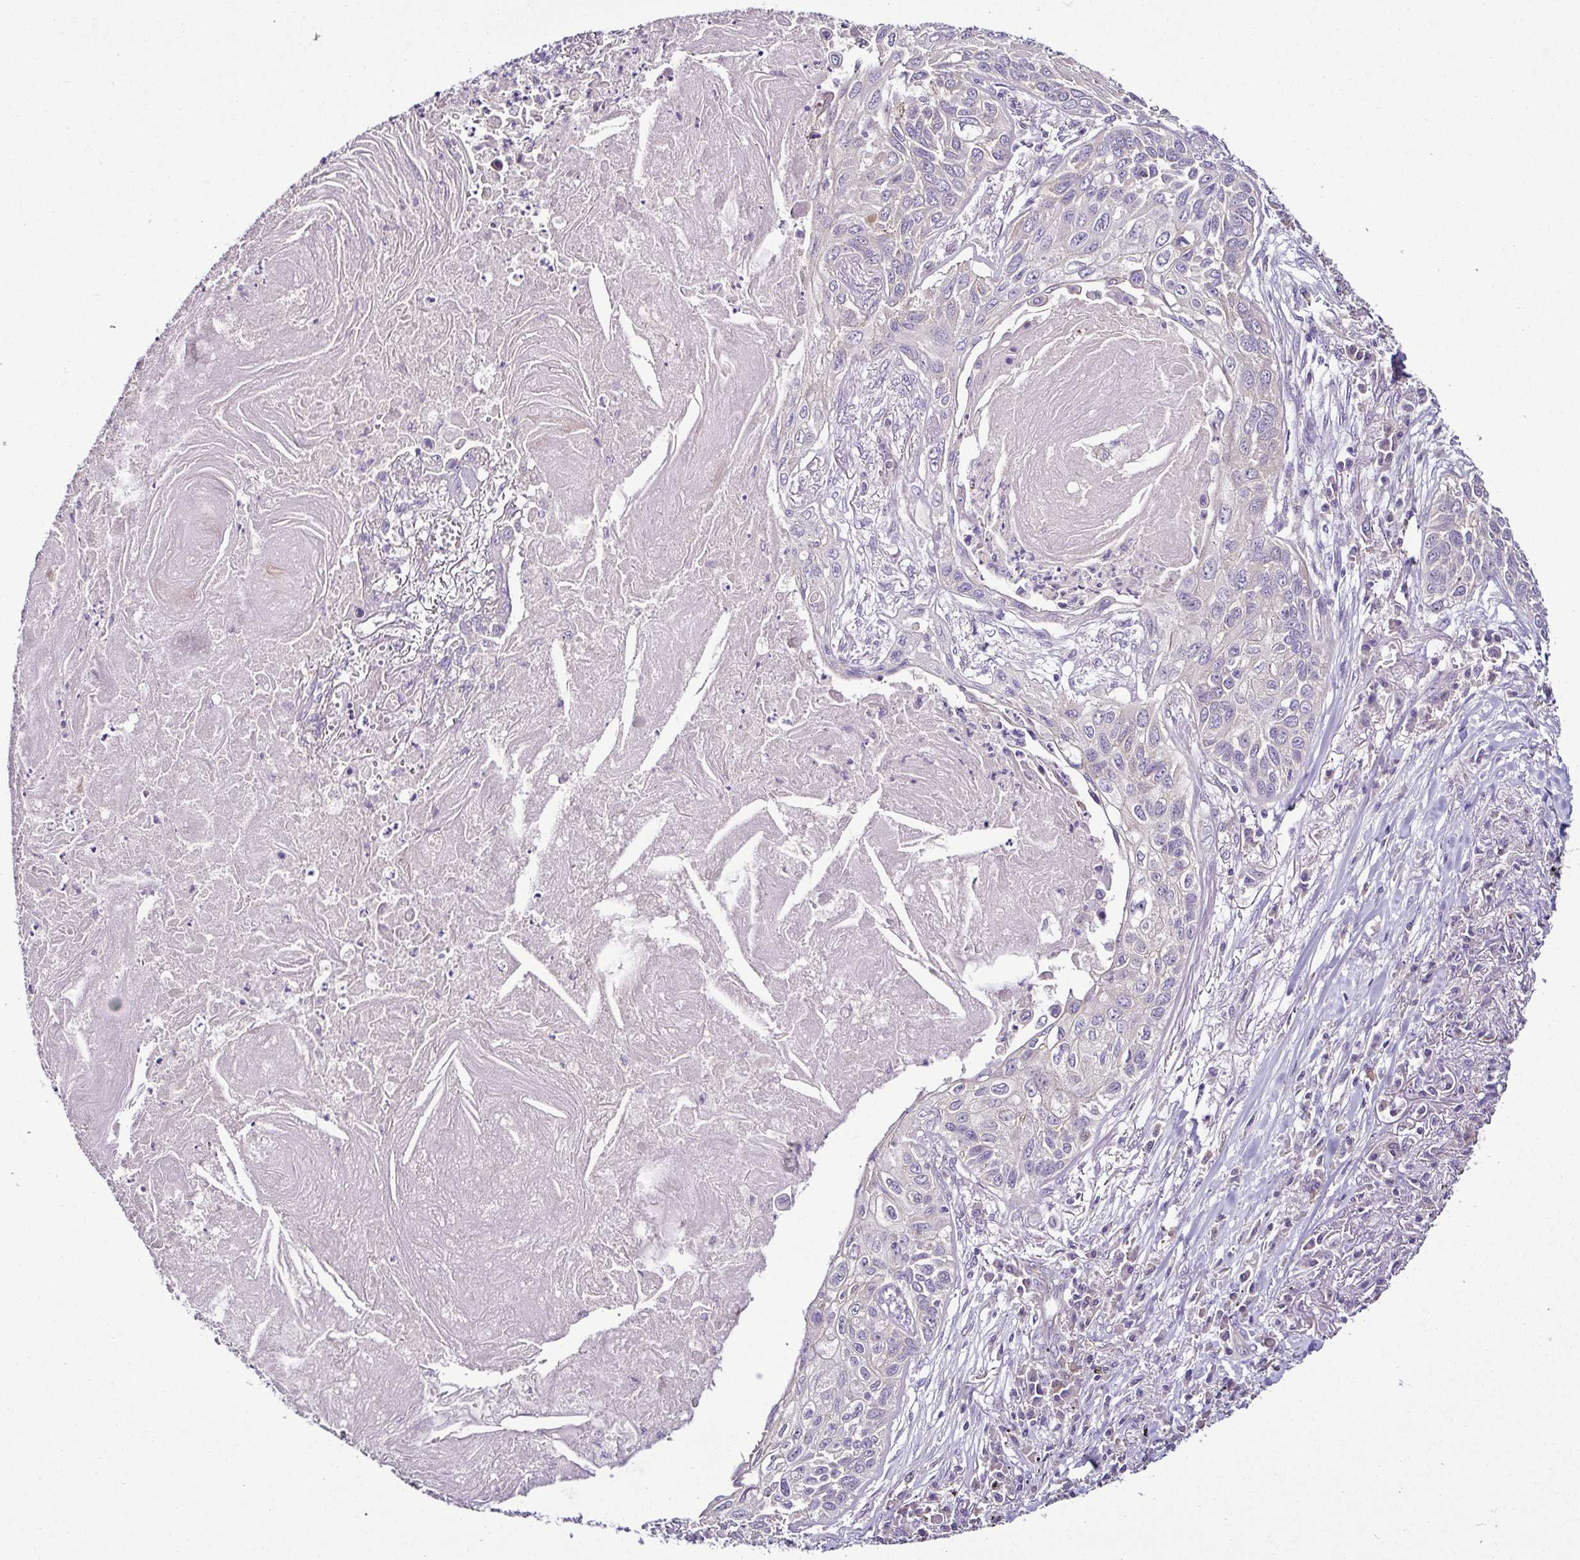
{"staining": {"intensity": "negative", "quantity": "none", "location": "none"}, "tissue": "lung cancer", "cell_type": "Tumor cells", "image_type": "cancer", "snomed": [{"axis": "morphology", "description": "Squamous cell carcinoma, NOS"}, {"axis": "topography", "description": "Lung"}], "caption": "Immunohistochemical staining of human lung cancer displays no significant expression in tumor cells. (Brightfield microscopy of DAB immunohistochemistry at high magnification).", "gene": "LMOD2", "patient": {"sex": "male", "age": 75}}